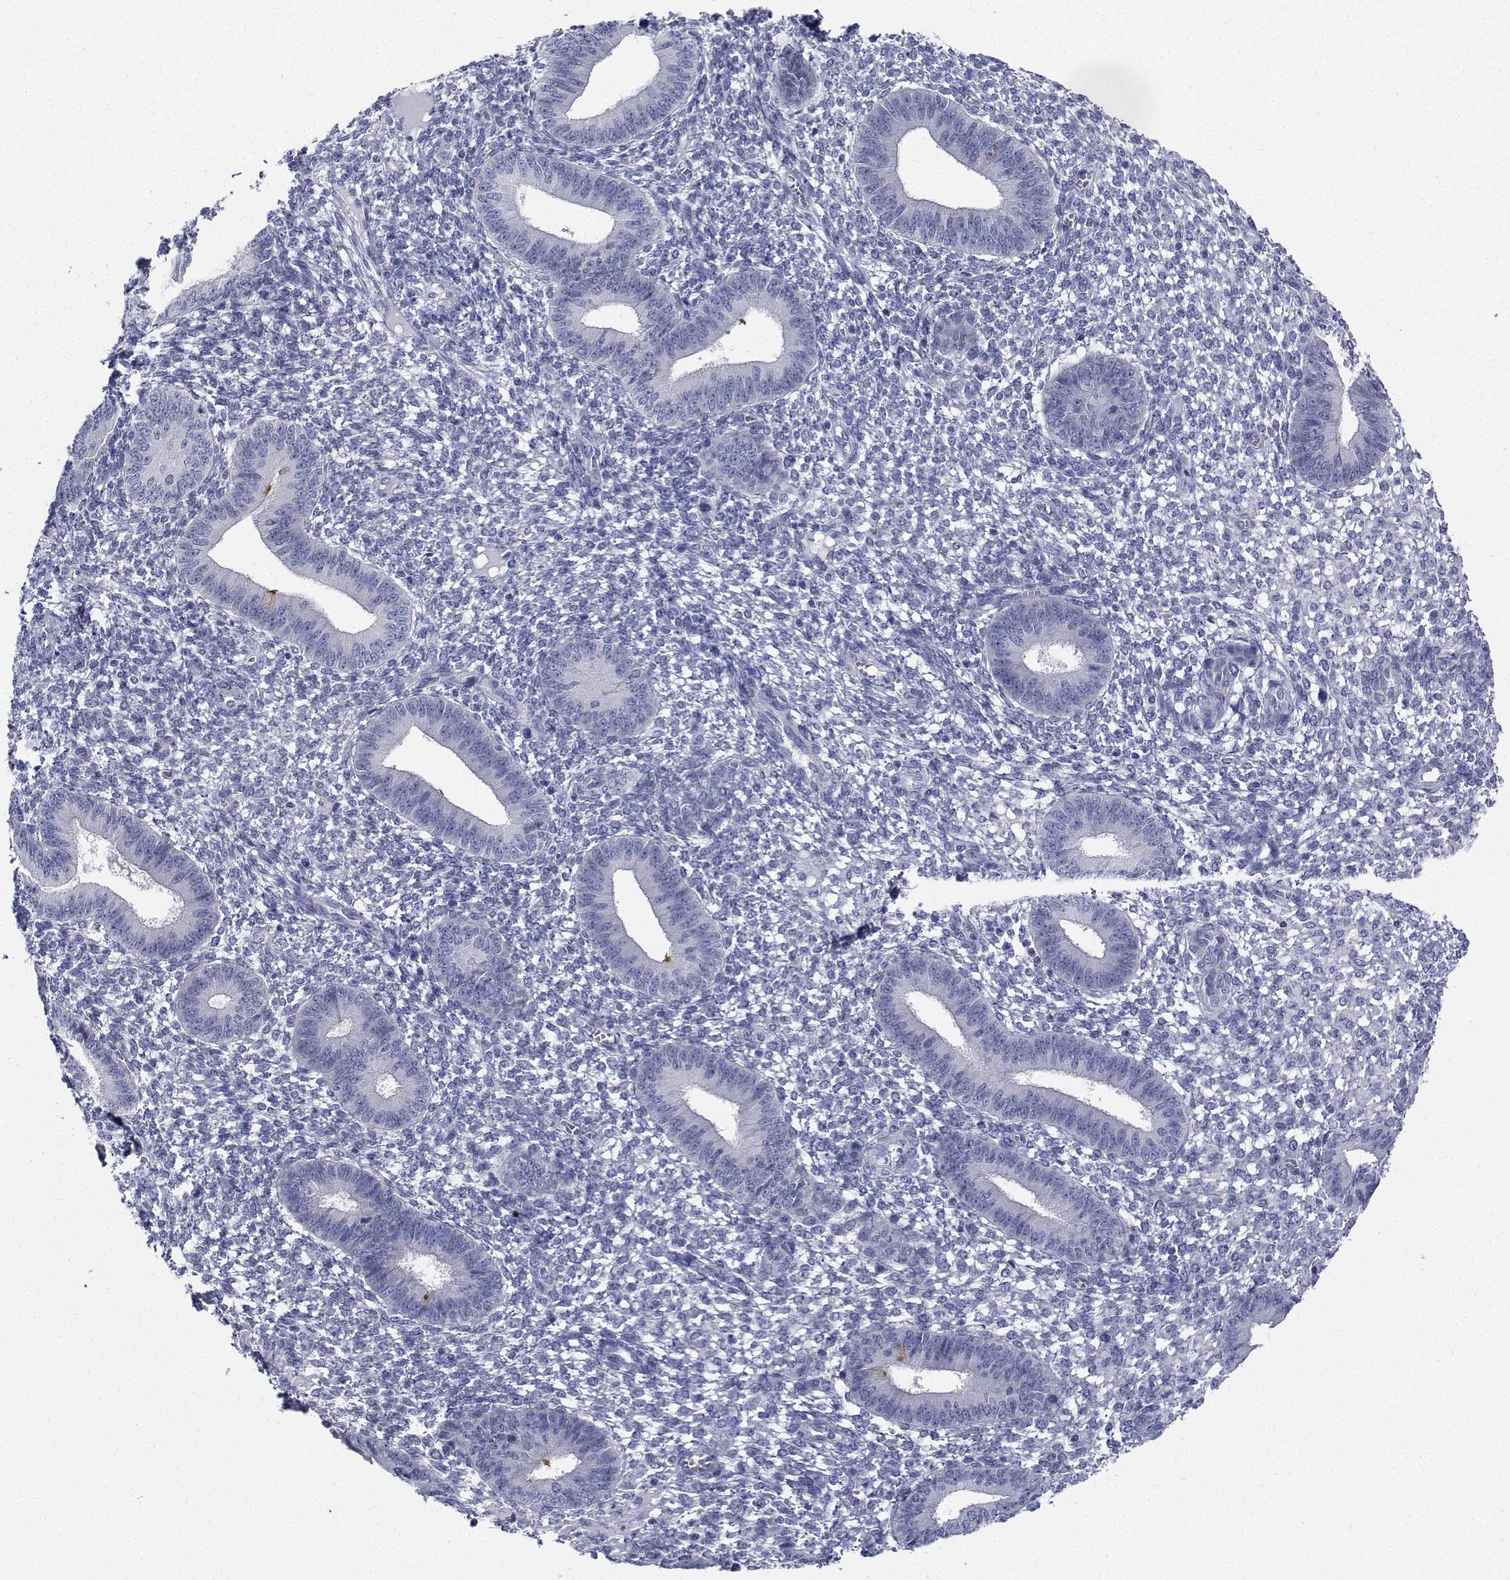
{"staining": {"intensity": "negative", "quantity": "none", "location": "none"}, "tissue": "endometrium", "cell_type": "Cells in endometrial stroma", "image_type": "normal", "snomed": [{"axis": "morphology", "description": "Normal tissue, NOS"}, {"axis": "topography", "description": "Endometrium"}], "caption": "High power microscopy micrograph of an immunohistochemistry (IHC) histopathology image of benign endometrium, revealing no significant staining in cells in endometrial stroma.", "gene": "CDHR3", "patient": {"sex": "female", "age": 42}}